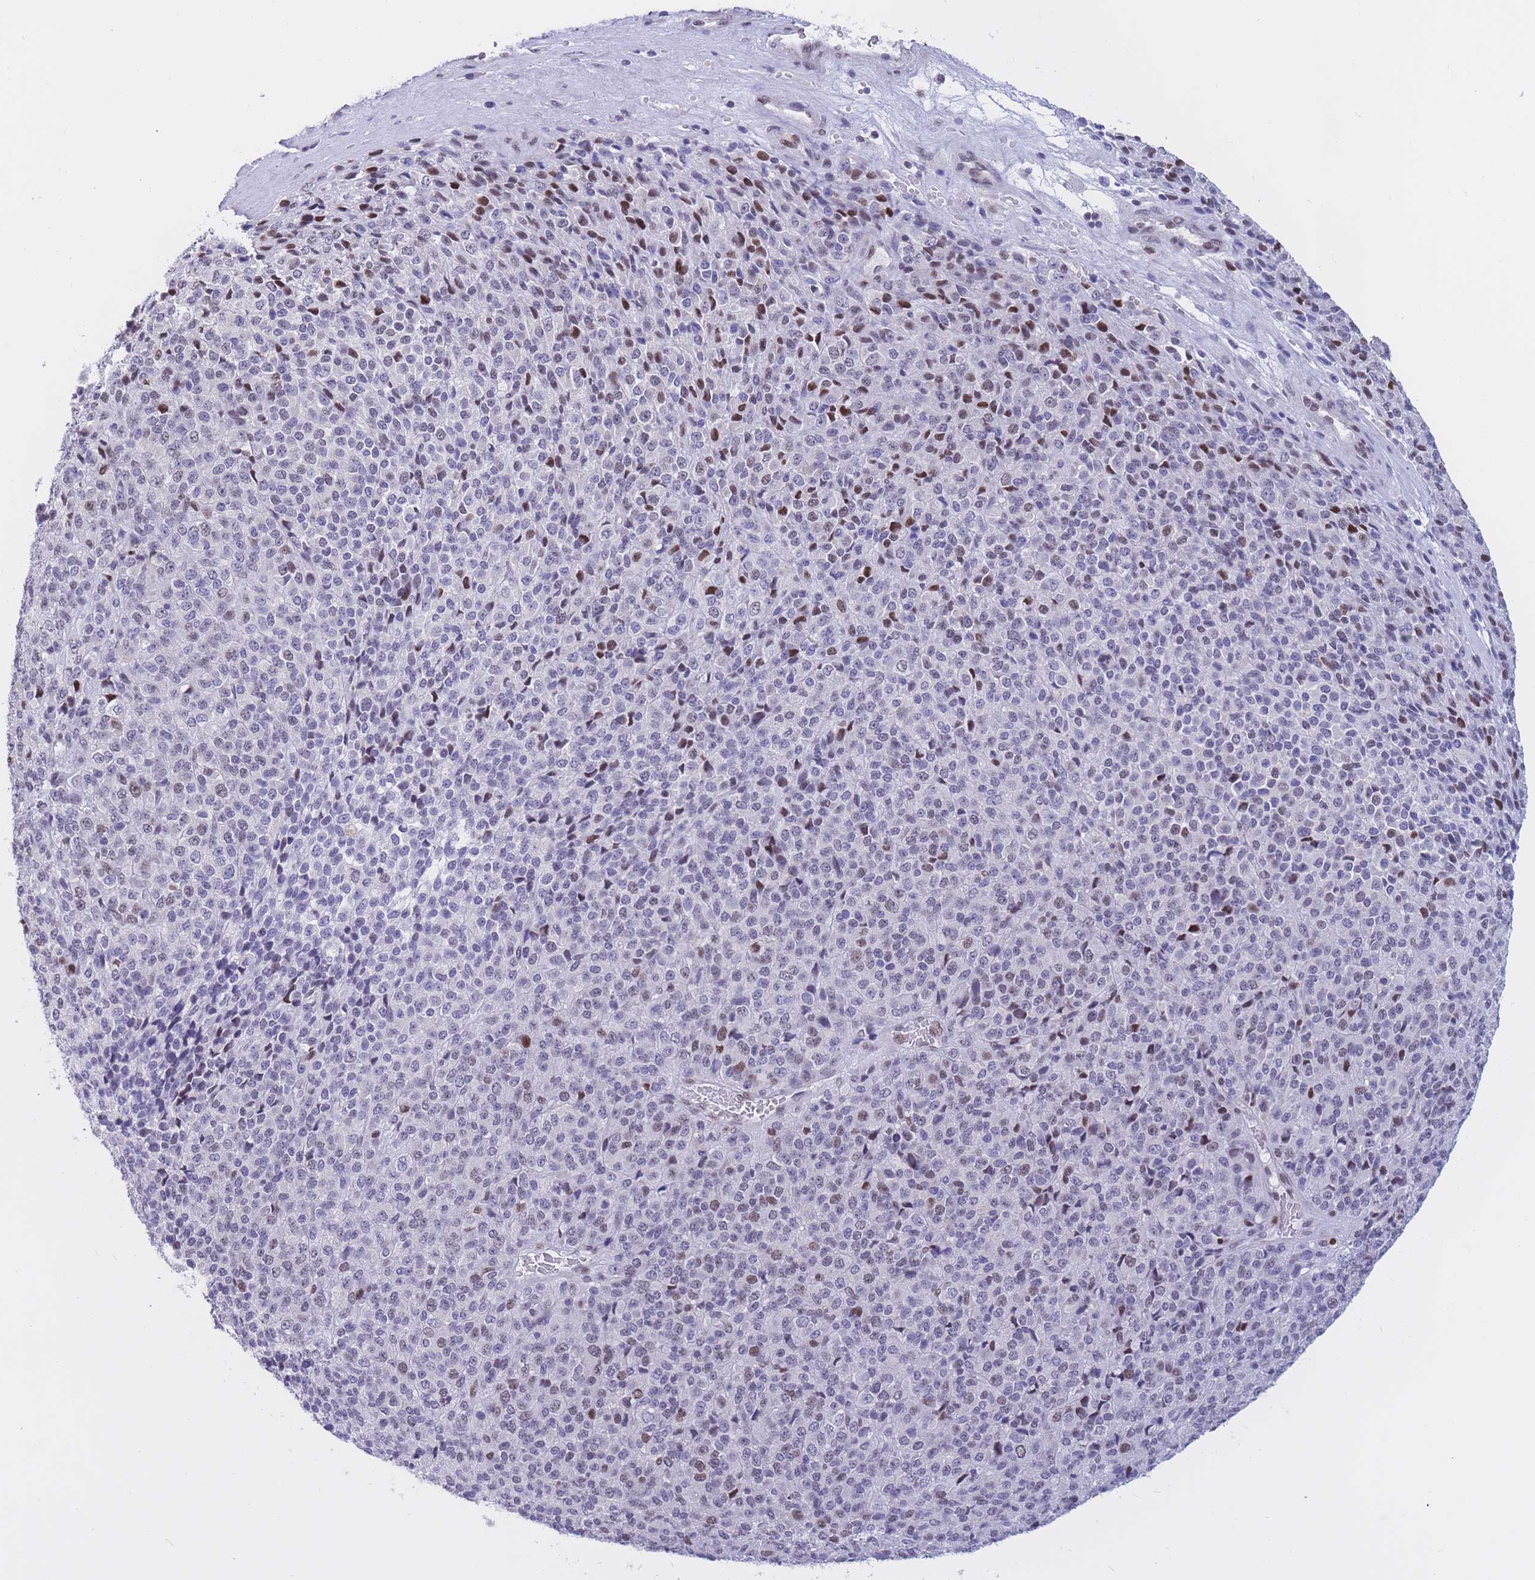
{"staining": {"intensity": "moderate", "quantity": "25%-75%", "location": "nuclear"}, "tissue": "melanoma", "cell_type": "Tumor cells", "image_type": "cancer", "snomed": [{"axis": "morphology", "description": "Malignant melanoma, Metastatic site"}, {"axis": "topography", "description": "Brain"}], "caption": "Melanoma stained with a protein marker shows moderate staining in tumor cells.", "gene": "NASP", "patient": {"sex": "female", "age": 56}}